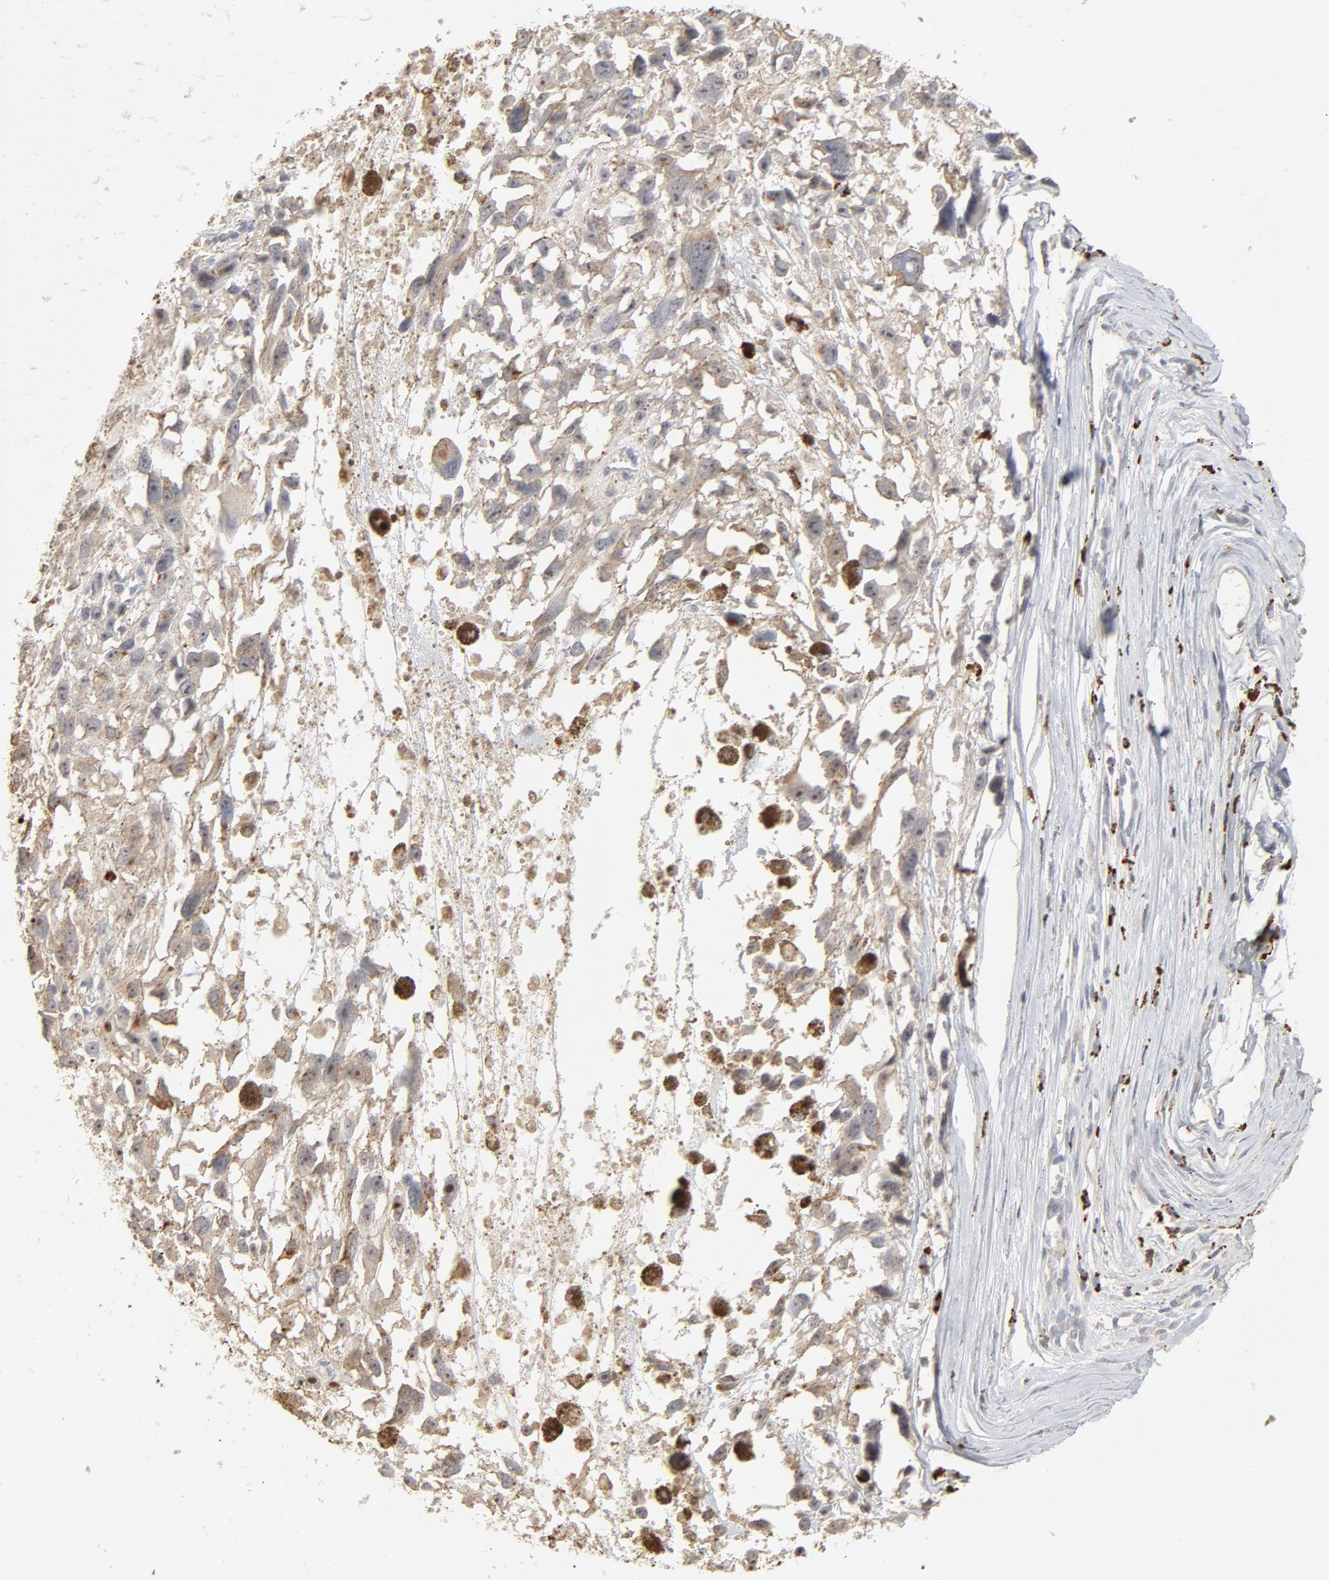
{"staining": {"intensity": "weak", "quantity": ">75%", "location": "cytoplasmic/membranous"}, "tissue": "melanoma", "cell_type": "Tumor cells", "image_type": "cancer", "snomed": [{"axis": "morphology", "description": "Malignant melanoma, Metastatic site"}, {"axis": "topography", "description": "Lymph node"}], "caption": "Weak cytoplasmic/membranous positivity for a protein is present in approximately >75% of tumor cells of malignant melanoma (metastatic site) using IHC.", "gene": "POMT2", "patient": {"sex": "male", "age": 59}}